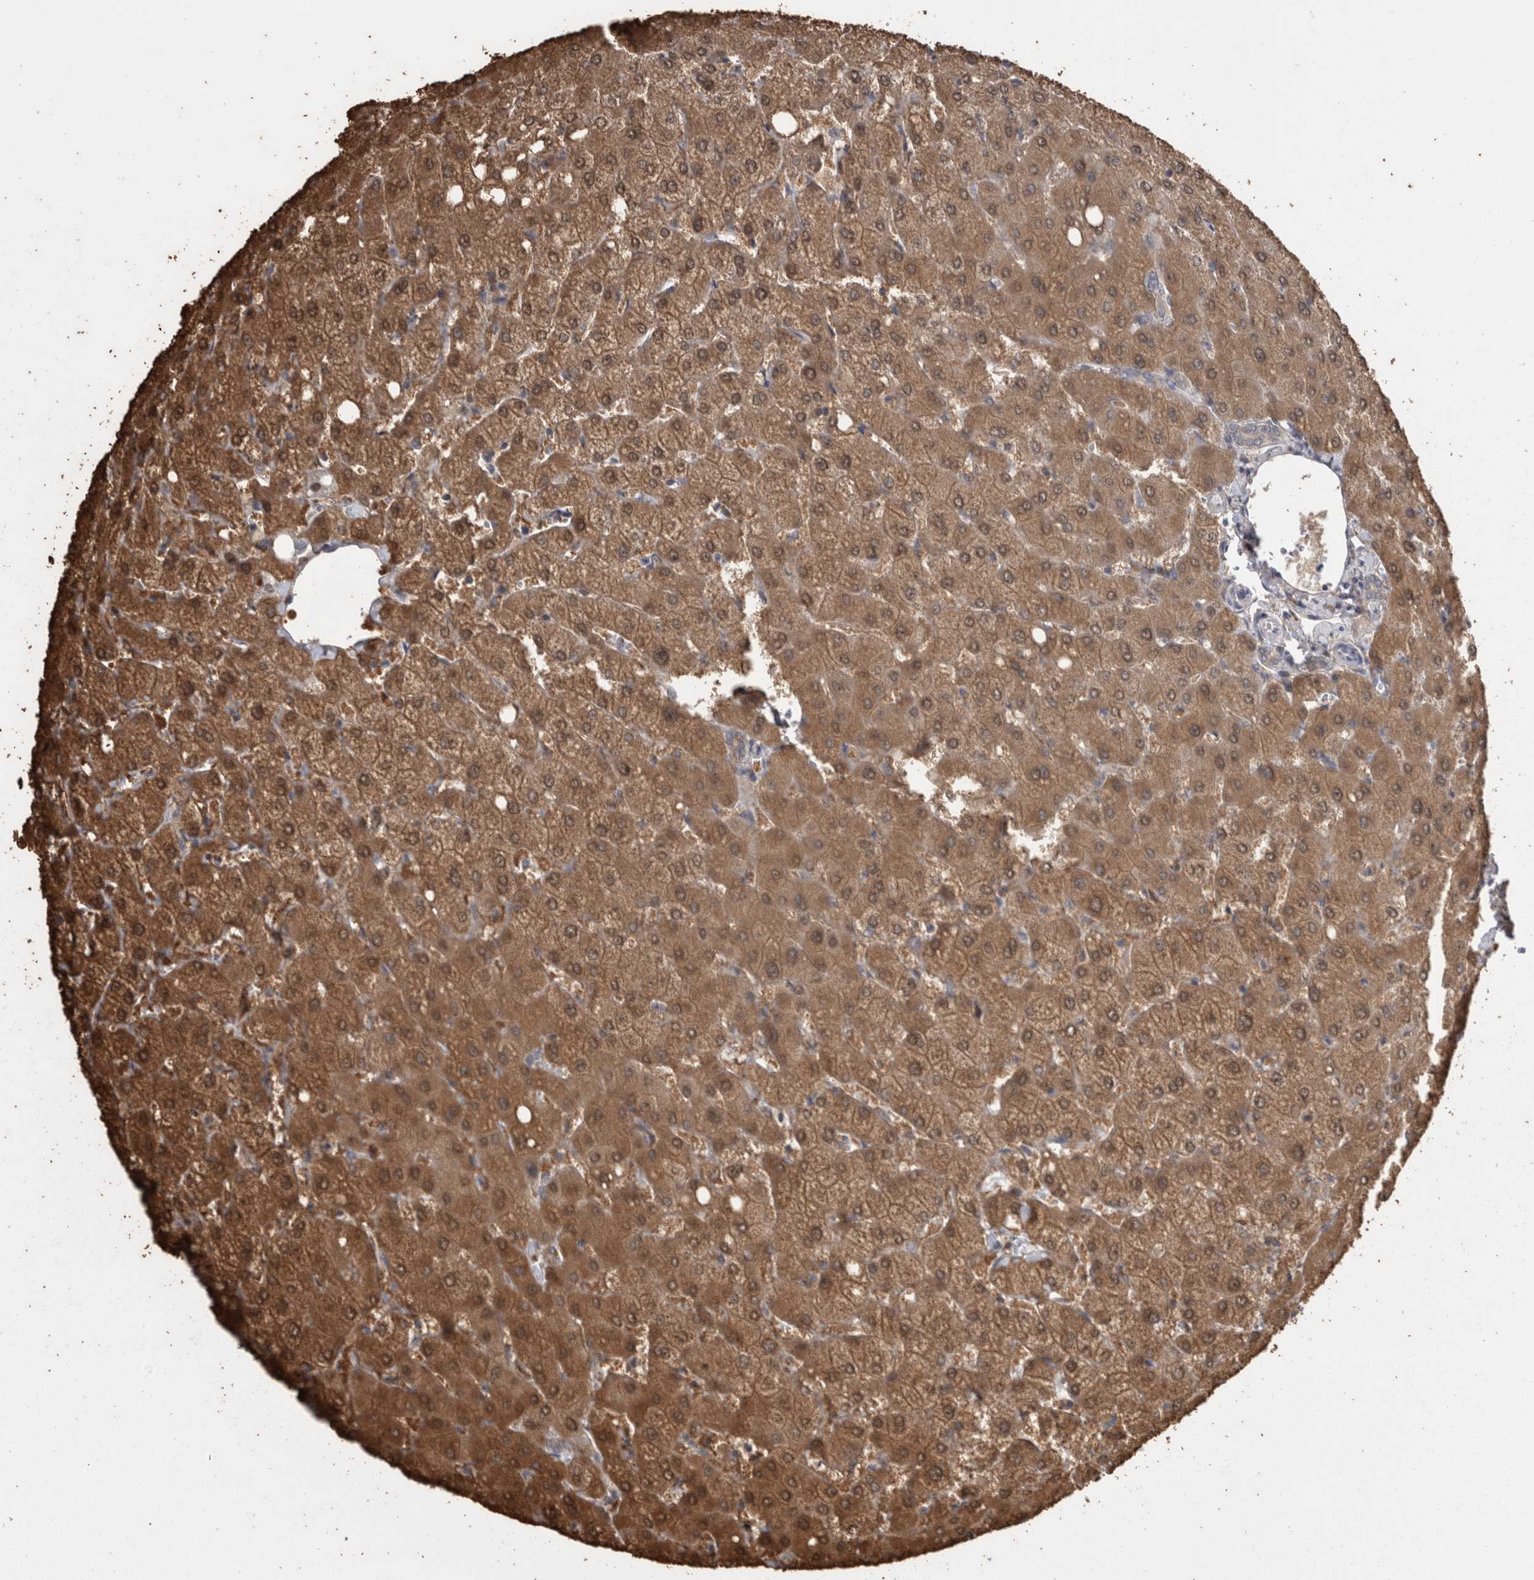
{"staining": {"intensity": "negative", "quantity": "none", "location": "none"}, "tissue": "liver", "cell_type": "Cholangiocytes", "image_type": "normal", "snomed": [{"axis": "morphology", "description": "Normal tissue, NOS"}, {"axis": "topography", "description": "Liver"}], "caption": "This is an IHC histopathology image of normal liver. There is no expression in cholangiocytes.", "gene": "DDX6", "patient": {"sex": "female", "age": 54}}